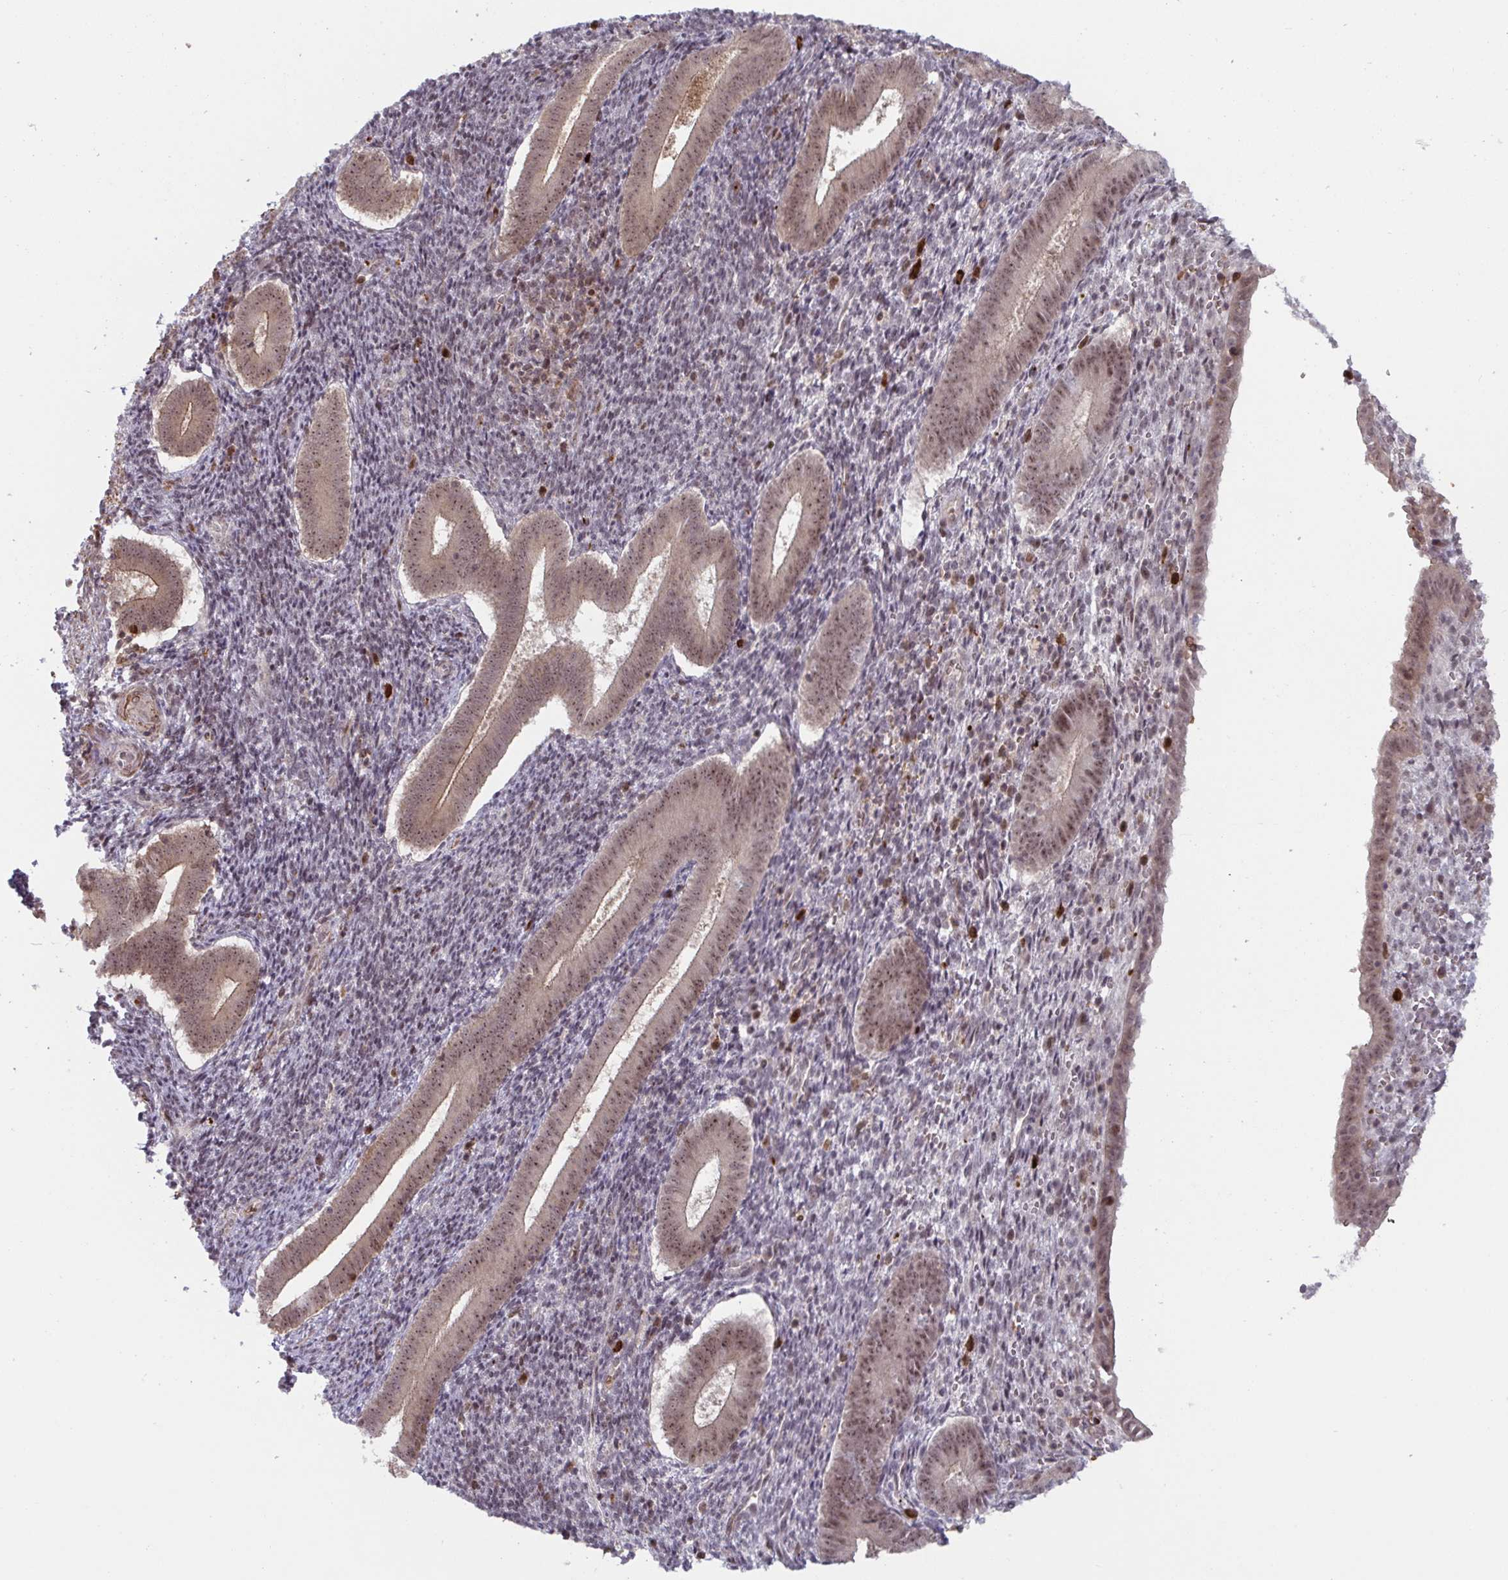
{"staining": {"intensity": "moderate", "quantity": "25%-75%", "location": "nuclear"}, "tissue": "endometrium", "cell_type": "Cells in endometrial stroma", "image_type": "normal", "snomed": [{"axis": "morphology", "description": "Normal tissue, NOS"}, {"axis": "topography", "description": "Endometrium"}], "caption": "A brown stain labels moderate nuclear staining of a protein in cells in endometrial stroma of normal human endometrium. Nuclei are stained in blue.", "gene": "NLRP13", "patient": {"sex": "female", "age": 25}}